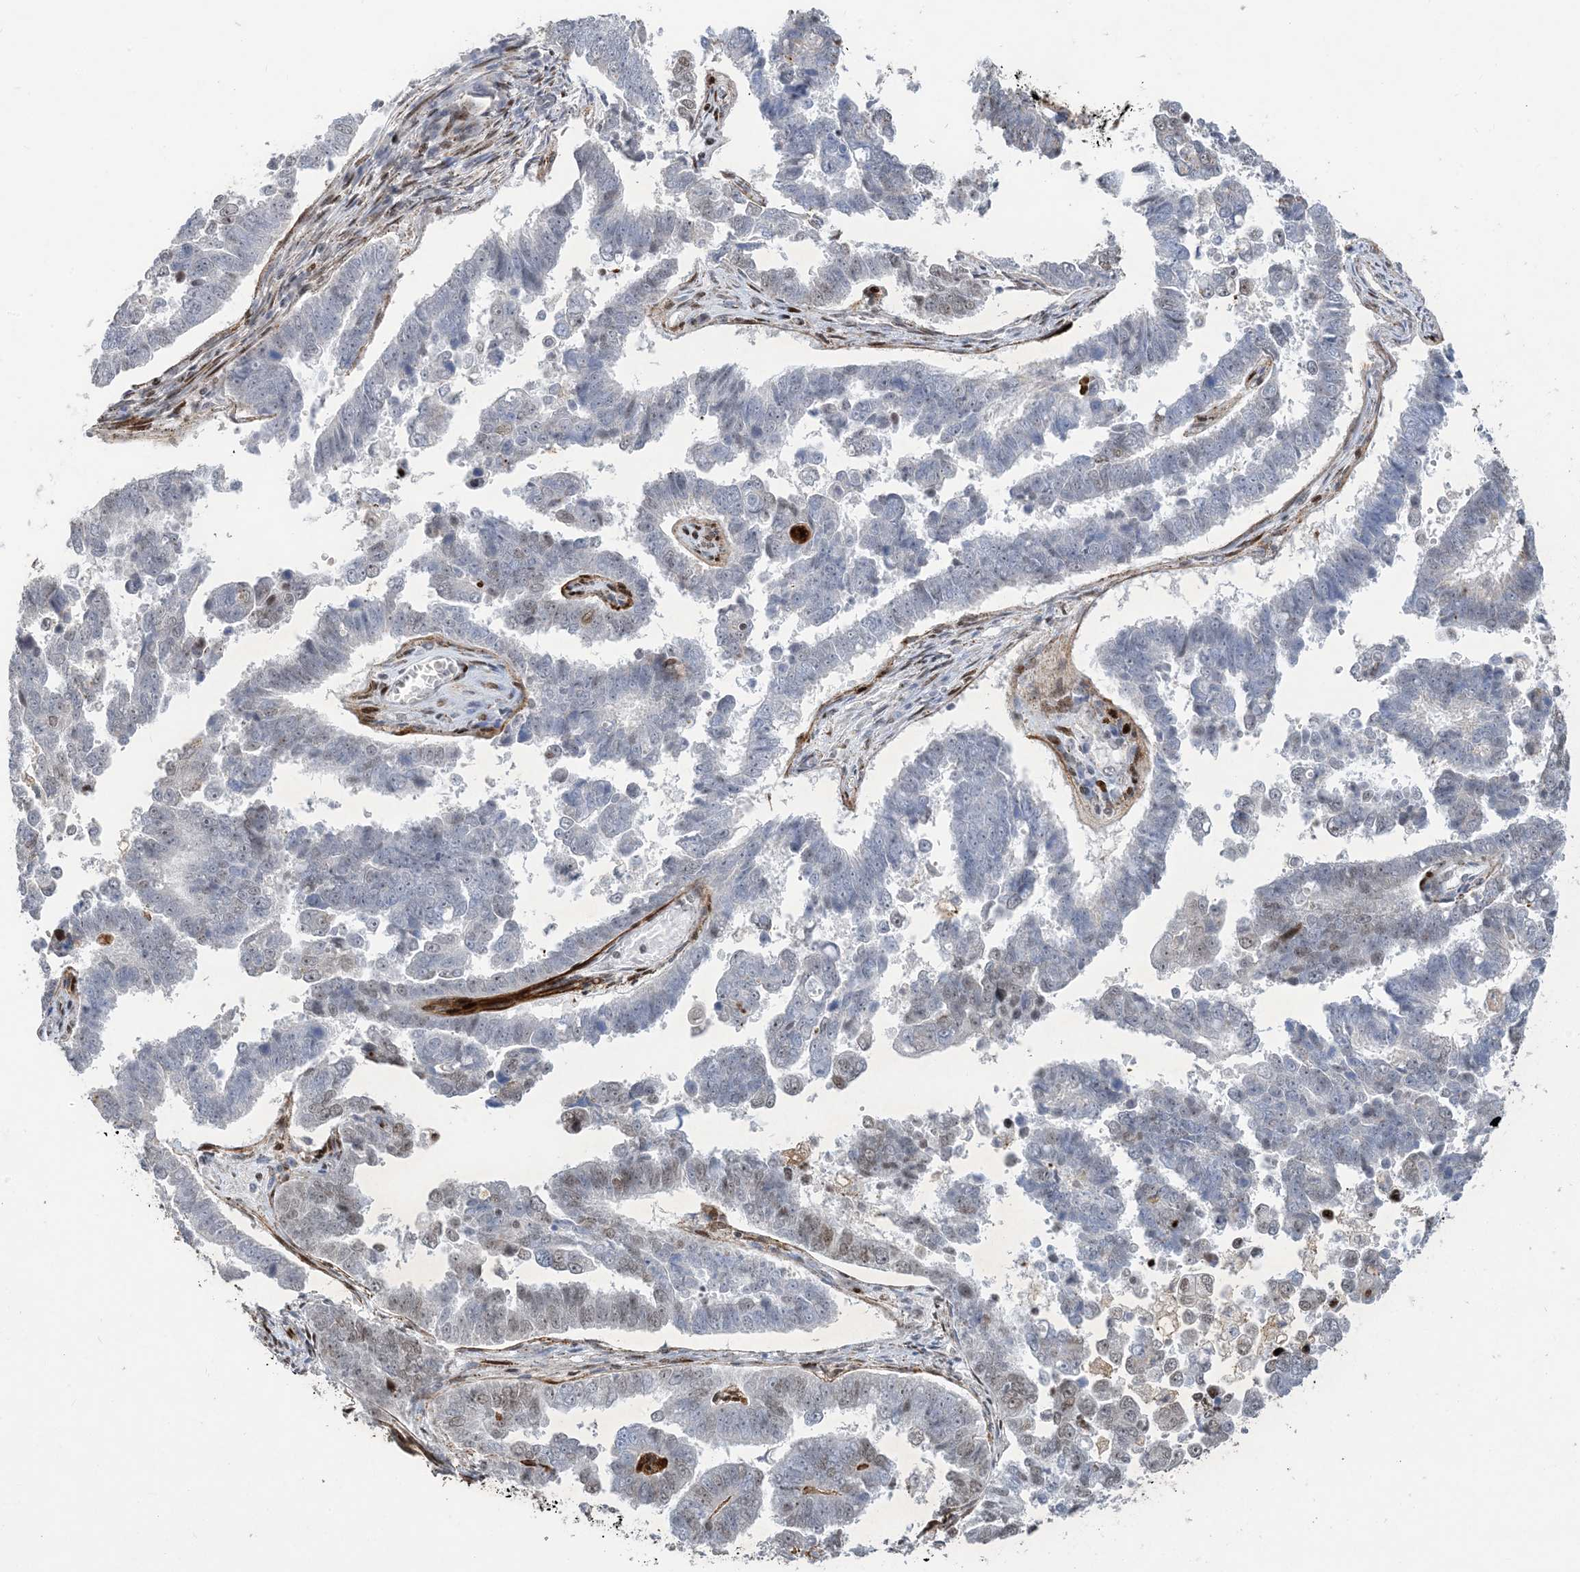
{"staining": {"intensity": "moderate", "quantity": "<25%", "location": "nuclear"}, "tissue": "endometrial cancer", "cell_type": "Tumor cells", "image_type": "cancer", "snomed": [{"axis": "morphology", "description": "Adenocarcinoma, NOS"}, {"axis": "topography", "description": "Endometrium"}], "caption": "About <25% of tumor cells in human endometrial cancer show moderate nuclear protein expression as visualized by brown immunohistochemical staining.", "gene": "SLC25A53", "patient": {"sex": "female", "age": 75}}